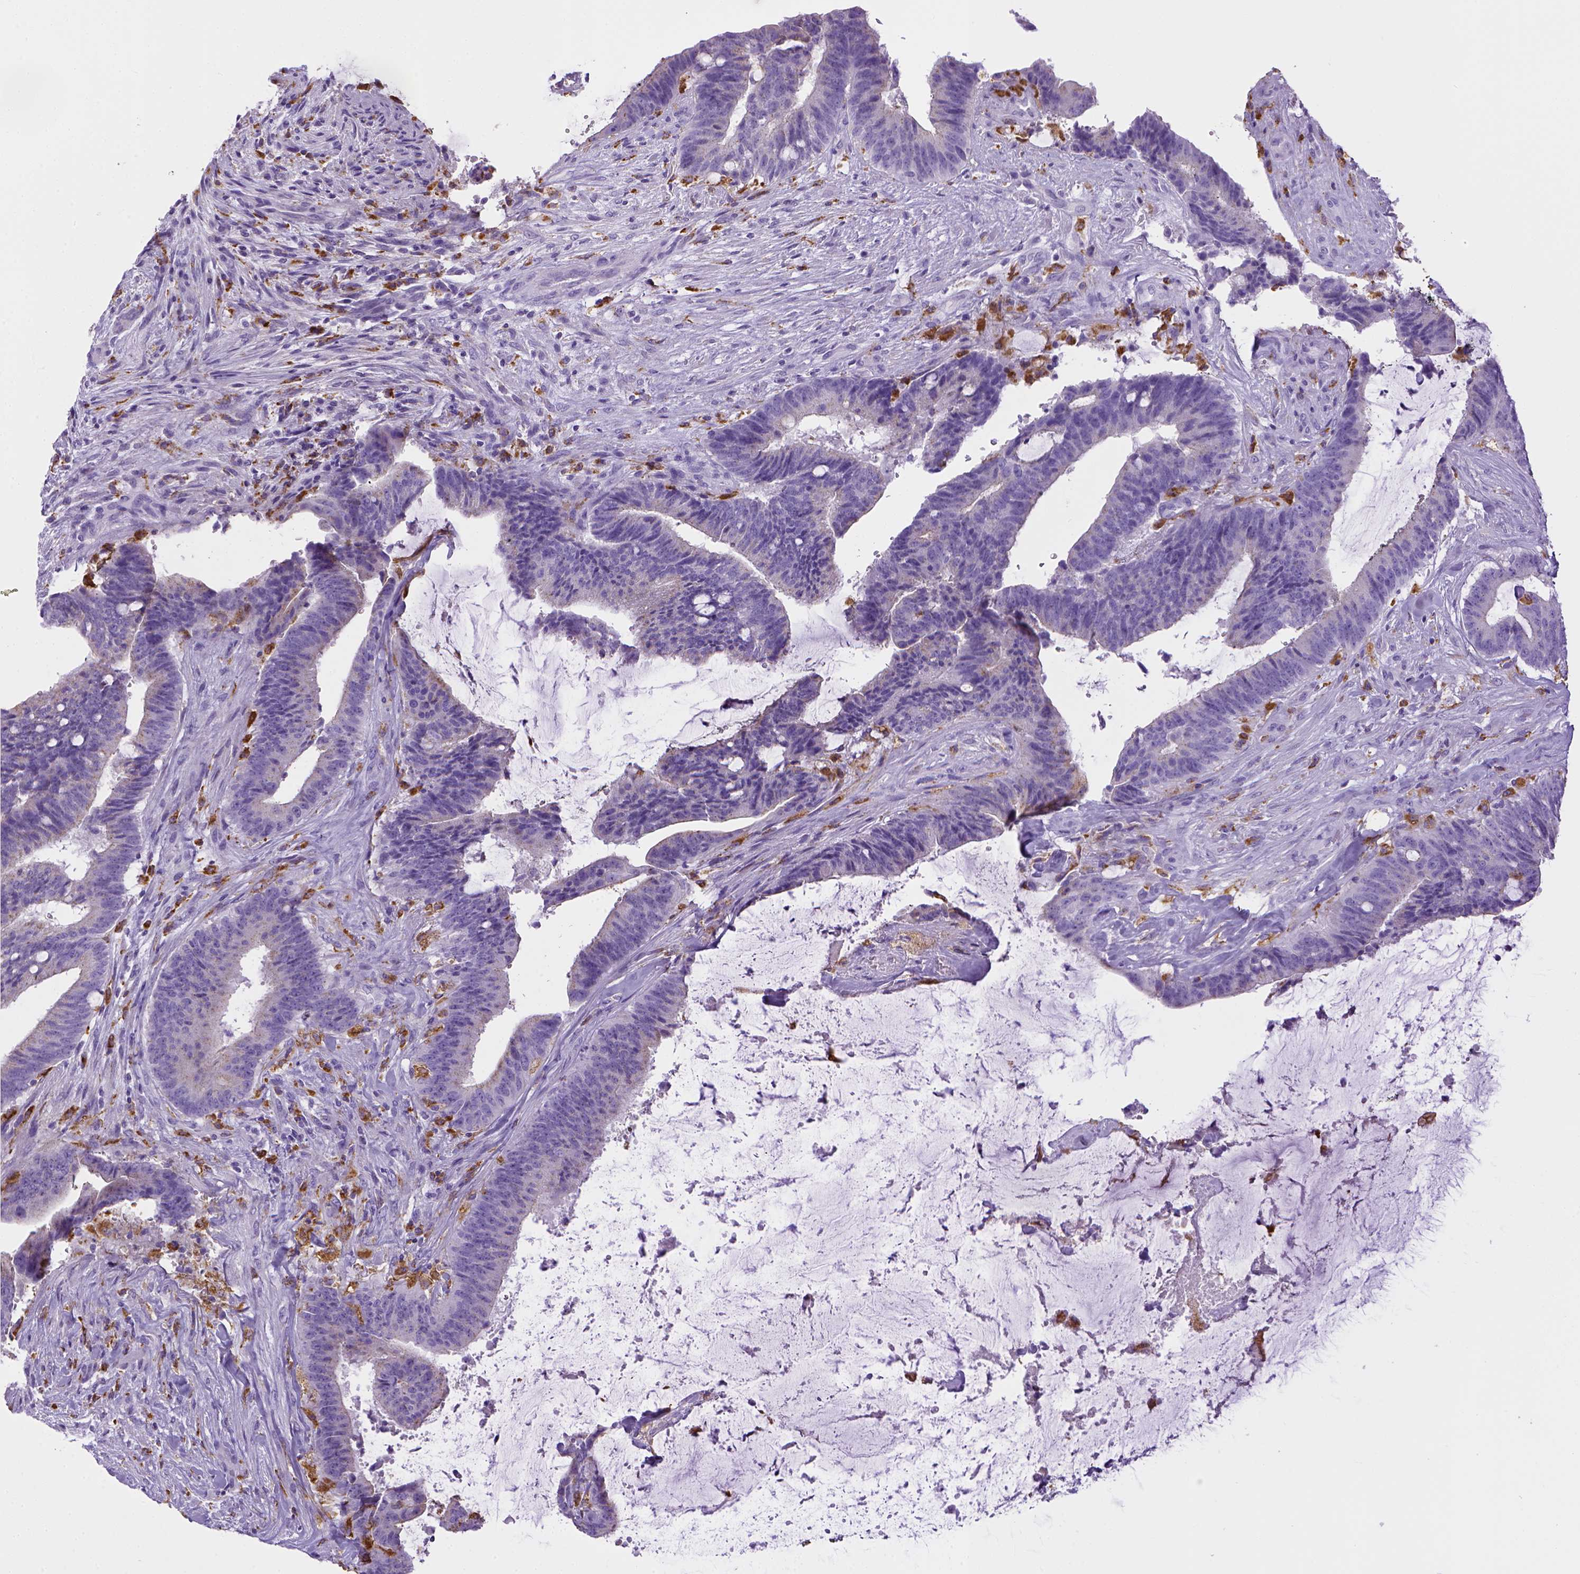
{"staining": {"intensity": "negative", "quantity": "none", "location": "none"}, "tissue": "colorectal cancer", "cell_type": "Tumor cells", "image_type": "cancer", "snomed": [{"axis": "morphology", "description": "Adenocarcinoma, NOS"}, {"axis": "topography", "description": "Colon"}], "caption": "DAB immunohistochemical staining of human colorectal cancer (adenocarcinoma) displays no significant expression in tumor cells.", "gene": "CD68", "patient": {"sex": "female", "age": 43}}